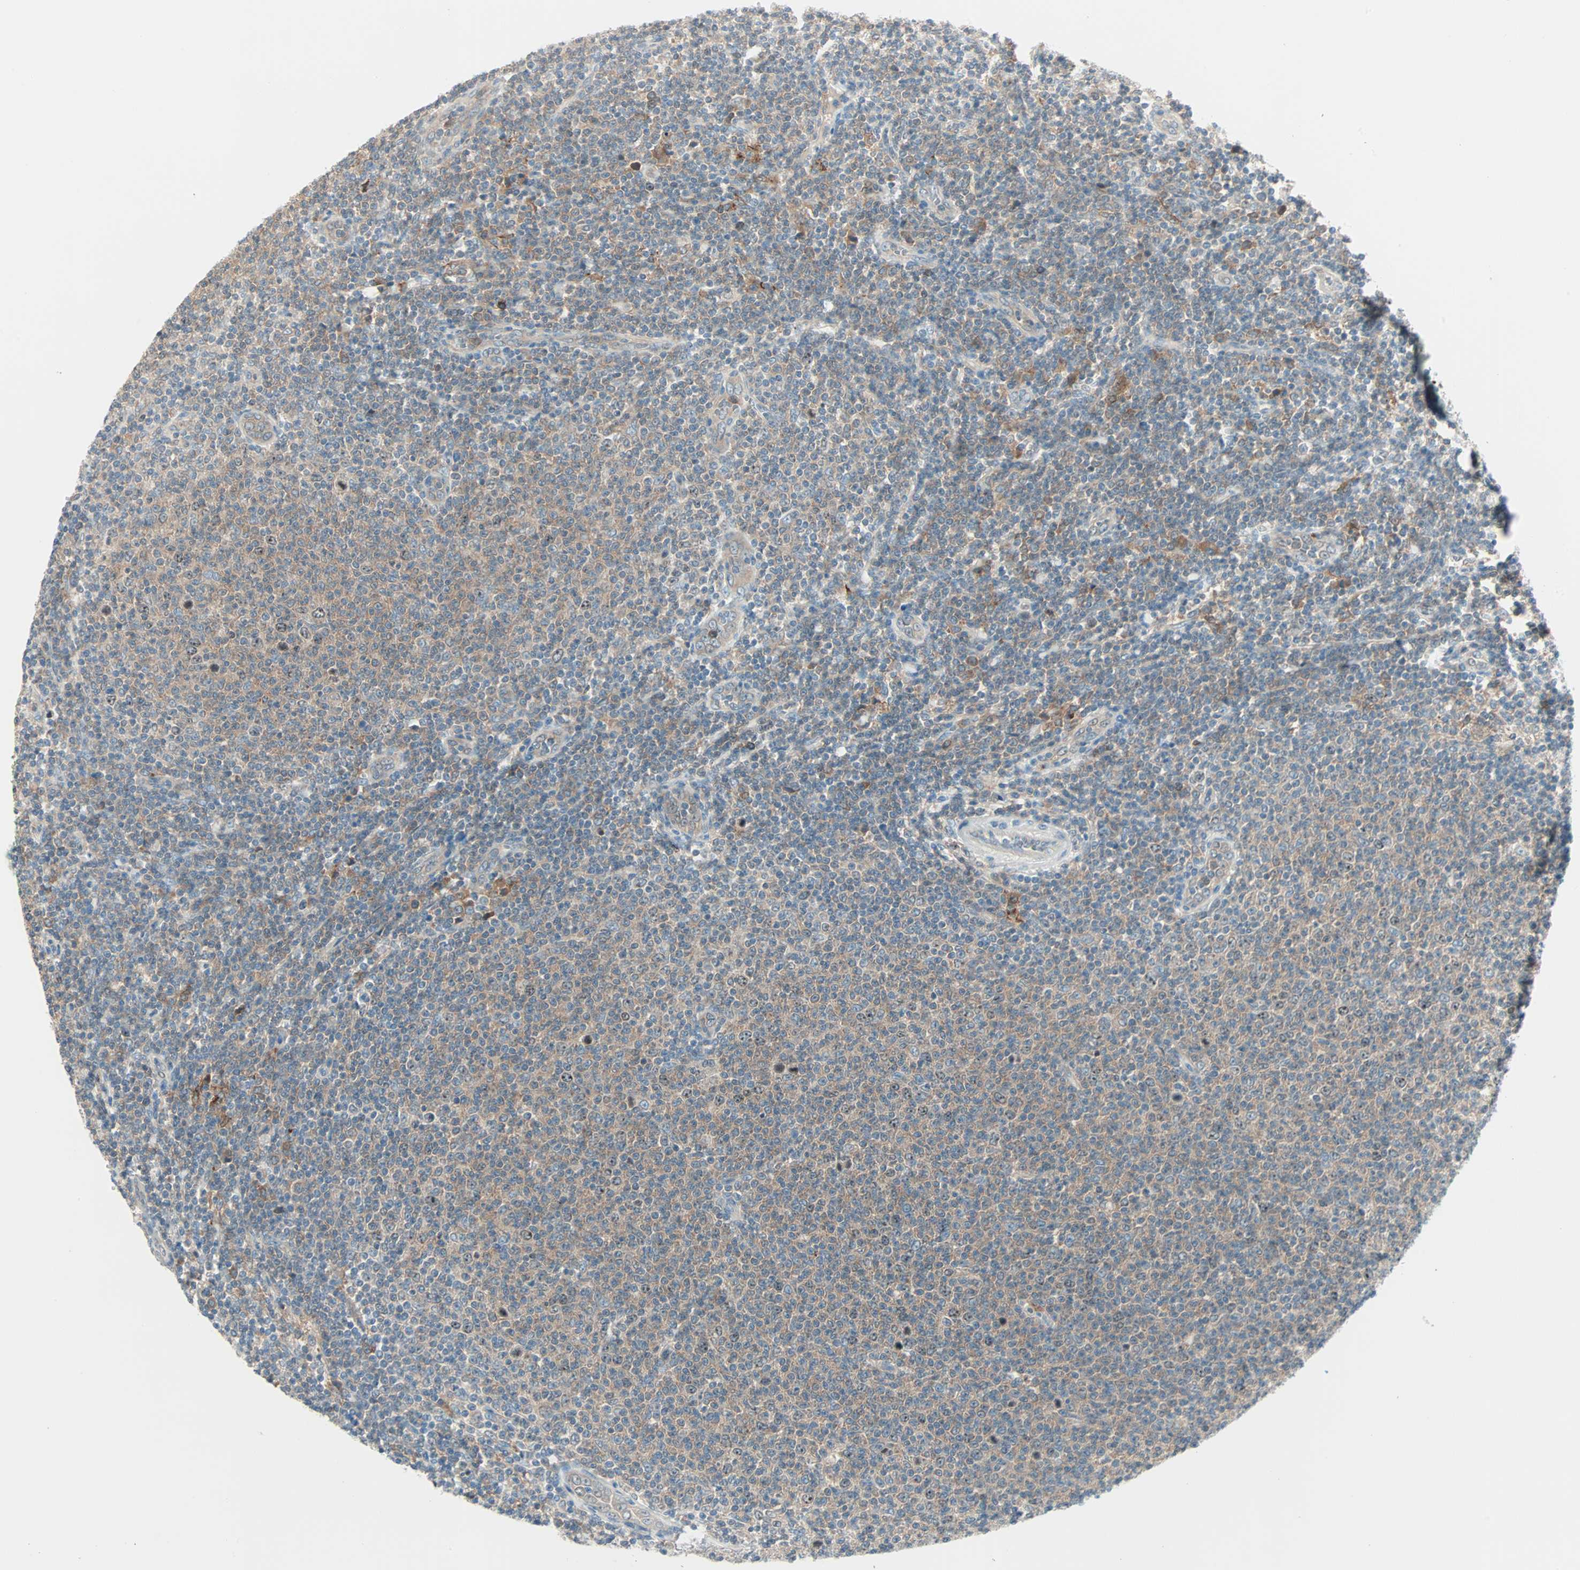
{"staining": {"intensity": "weak", "quantity": "25%-75%", "location": "cytoplasmic/membranous"}, "tissue": "lymphoma", "cell_type": "Tumor cells", "image_type": "cancer", "snomed": [{"axis": "morphology", "description": "Malignant lymphoma, non-Hodgkin's type, Low grade"}, {"axis": "topography", "description": "Lymph node"}], "caption": "Immunohistochemical staining of human lymphoma displays weak cytoplasmic/membranous protein staining in about 25%-75% of tumor cells.", "gene": "SMIM8", "patient": {"sex": "male", "age": 66}}